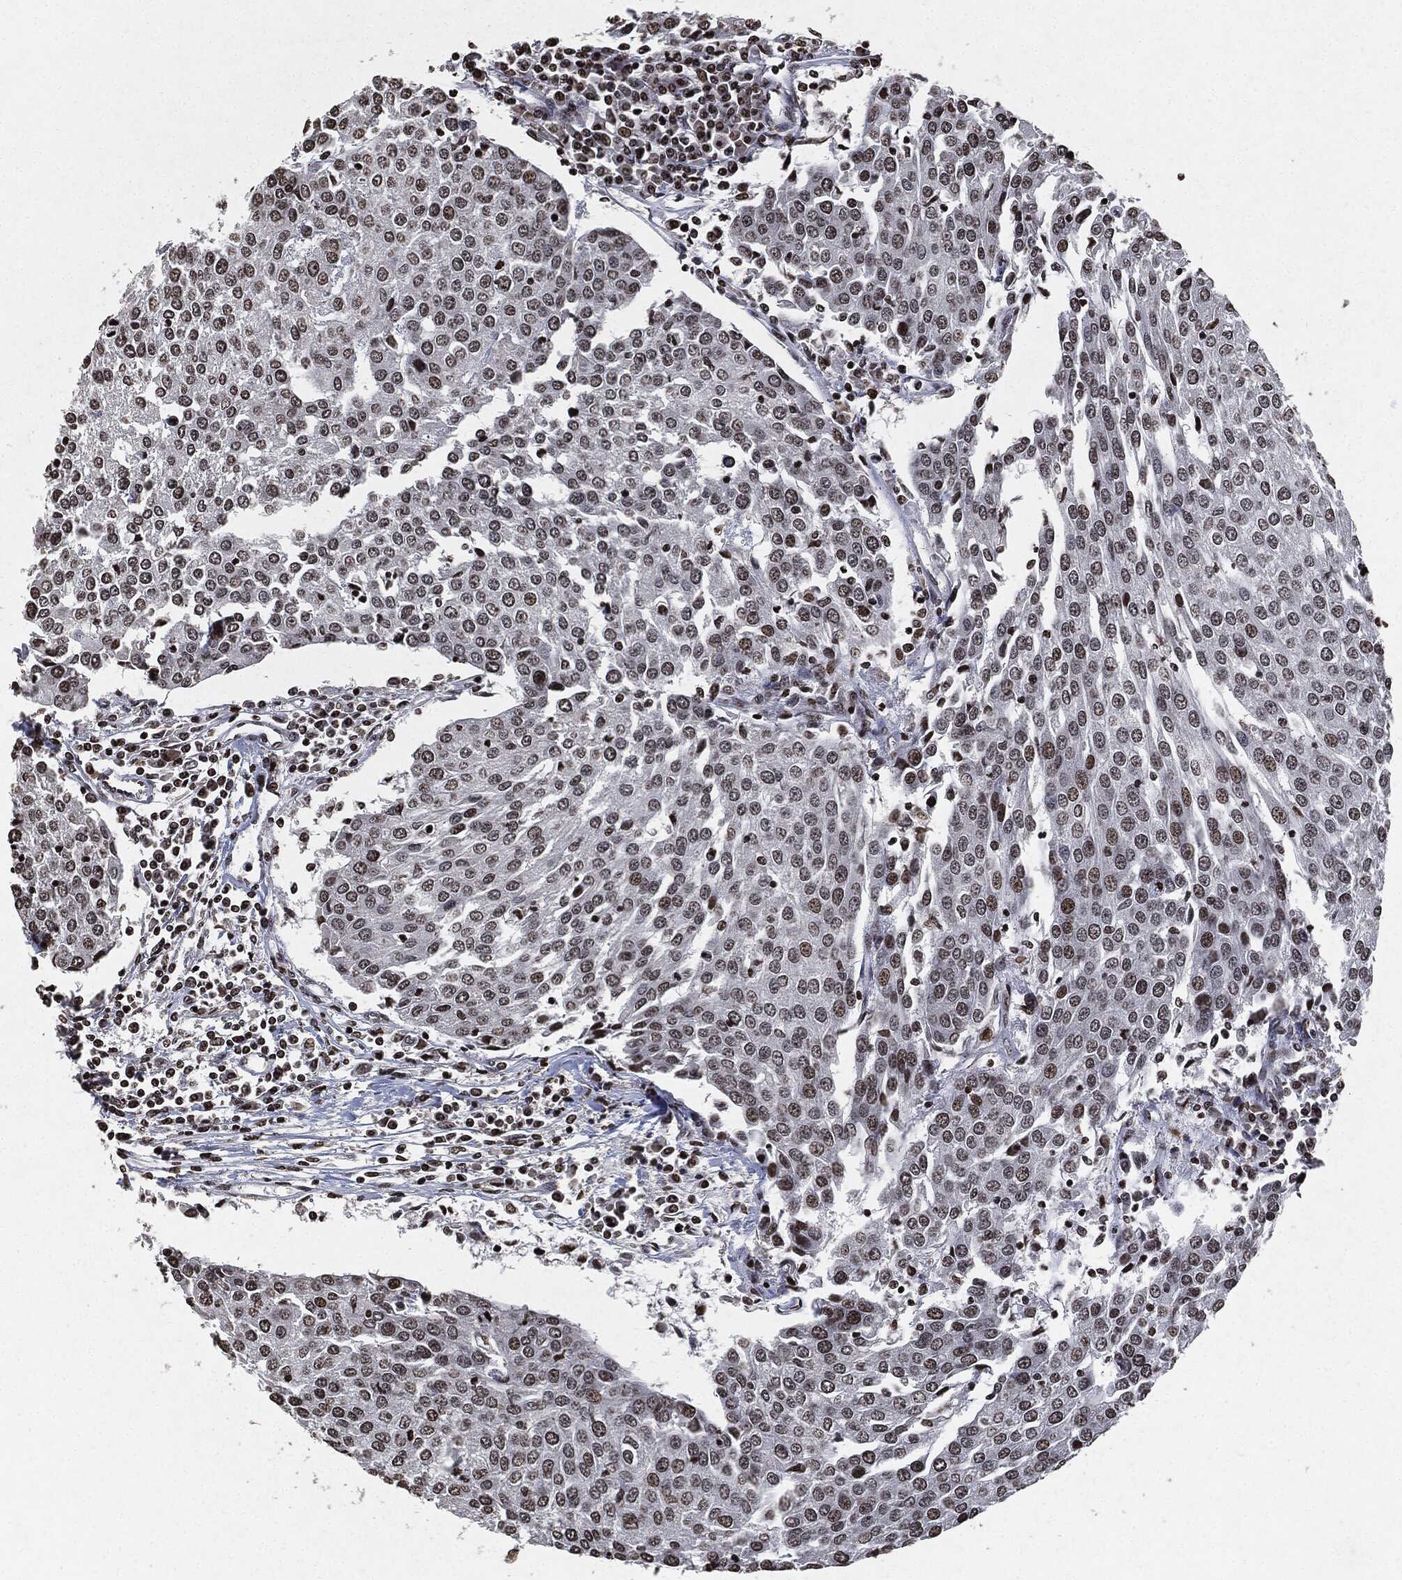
{"staining": {"intensity": "weak", "quantity": "25%-75%", "location": "nuclear"}, "tissue": "urothelial cancer", "cell_type": "Tumor cells", "image_type": "cancer", "snomed": [{"axis": "morphology", "description": "Urothelial carcinoma, High grade"}, {"axis": "topography", "description": "Urinary bladder"}], "caption": "Brown immunohistochemical staining in urothelial cancer shows weak nuclear staining in approximately 25%-75% of tumor cells.", "gene": "JUN", "patient": {"sex": "female", "age": 85}}